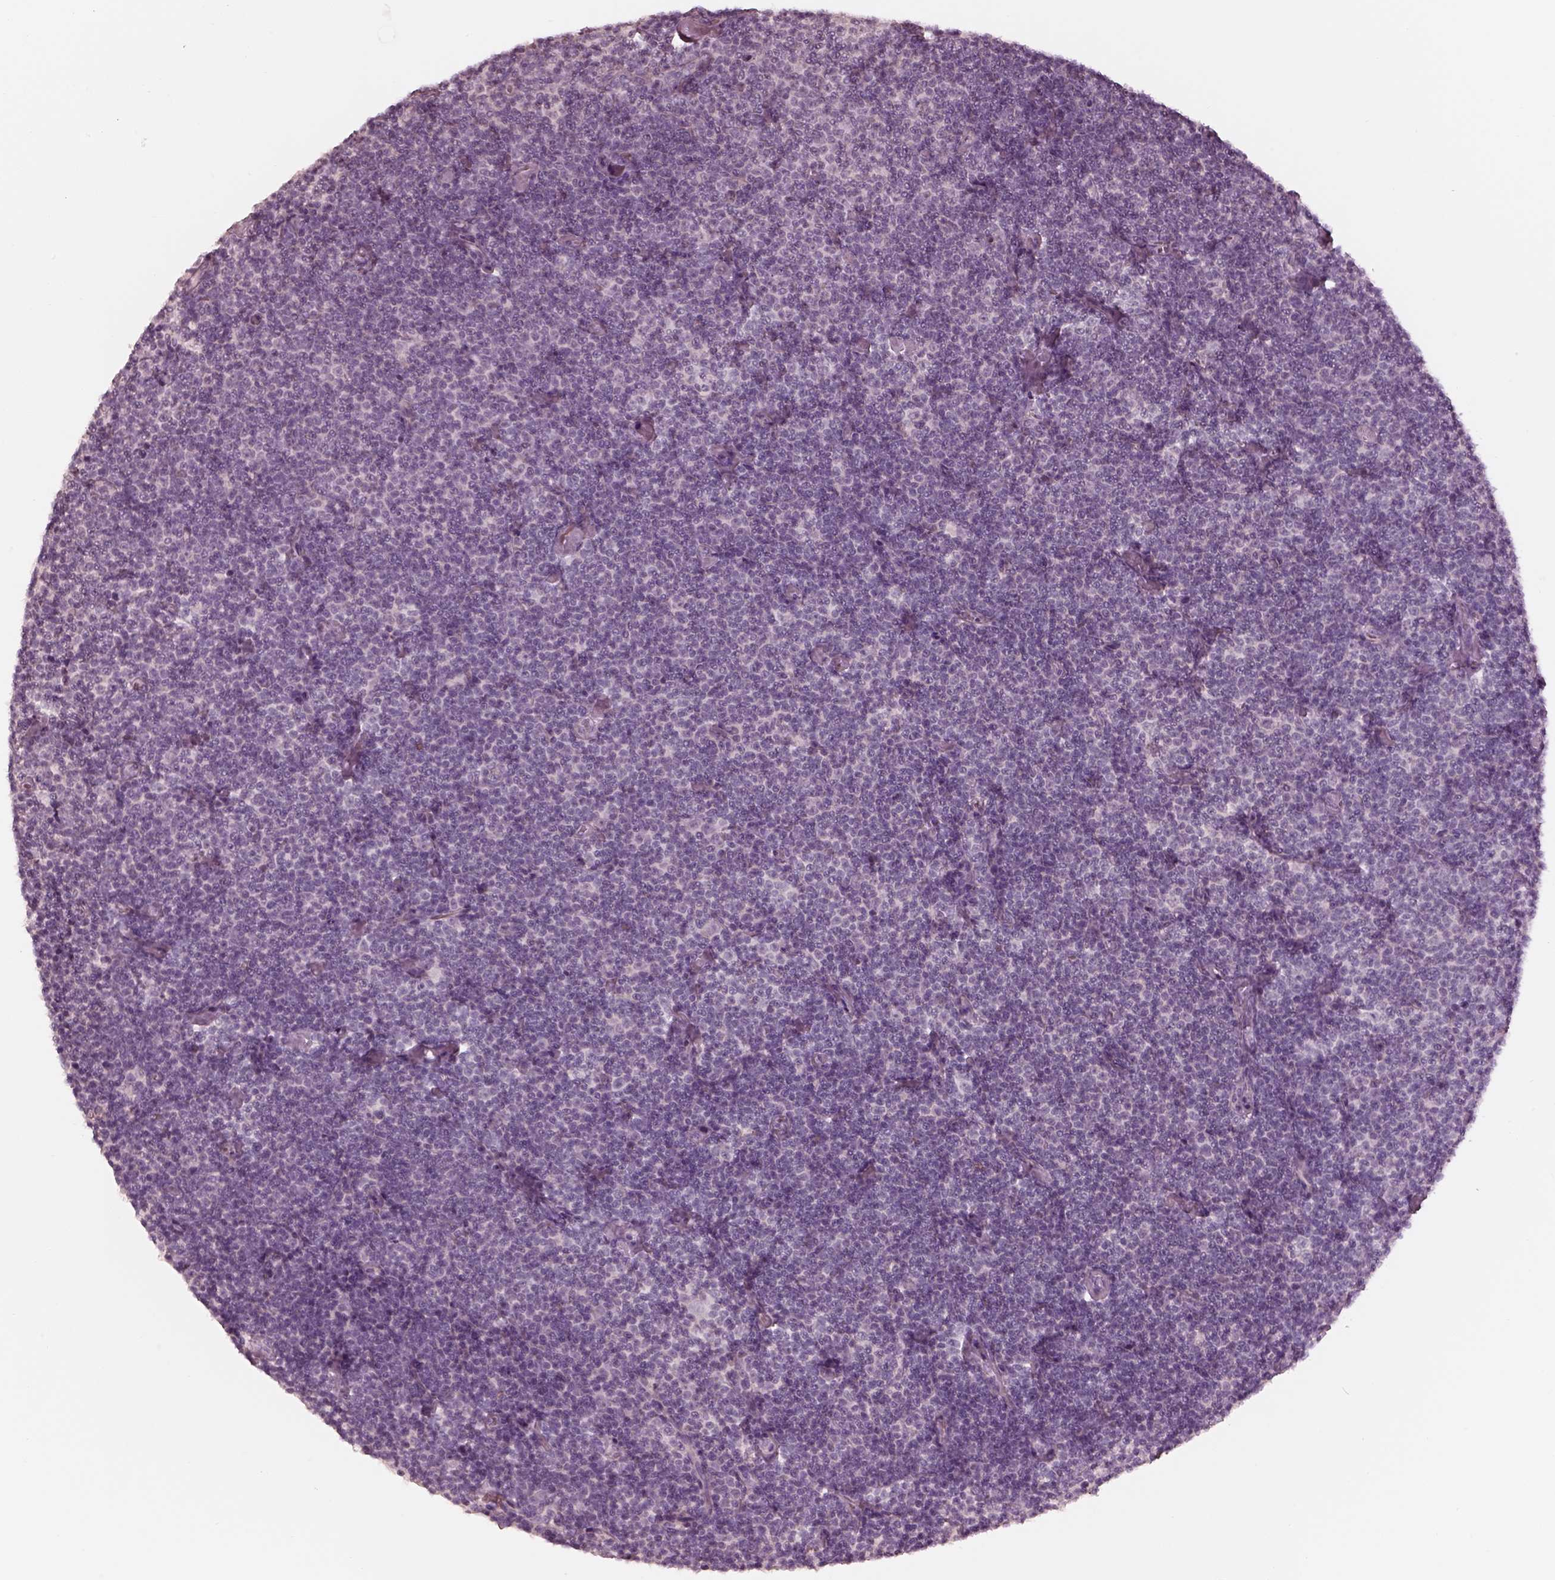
{"staining": {"intensity": "negative", "quantity": "none", "location": "none"}, "tissue": "lymphoma", "cell_type": "Tumor cells", "image_type": "cancer", "snomed": [{"axis": "morphology", "description": "Malignant lymphoma, non-Hodgkin's type, Low grade"}, {"axis": "topography", "description": "Lymph node"}], "caption": "Immunohistochemical staining of low-grade malignant lymphoma, non-Hodgkin's type shows no significant expression in tumor cells. Nuclei are stained in blue.", "gene": "ANKLE1", "patient": {"sex": "male", "age": 81}}